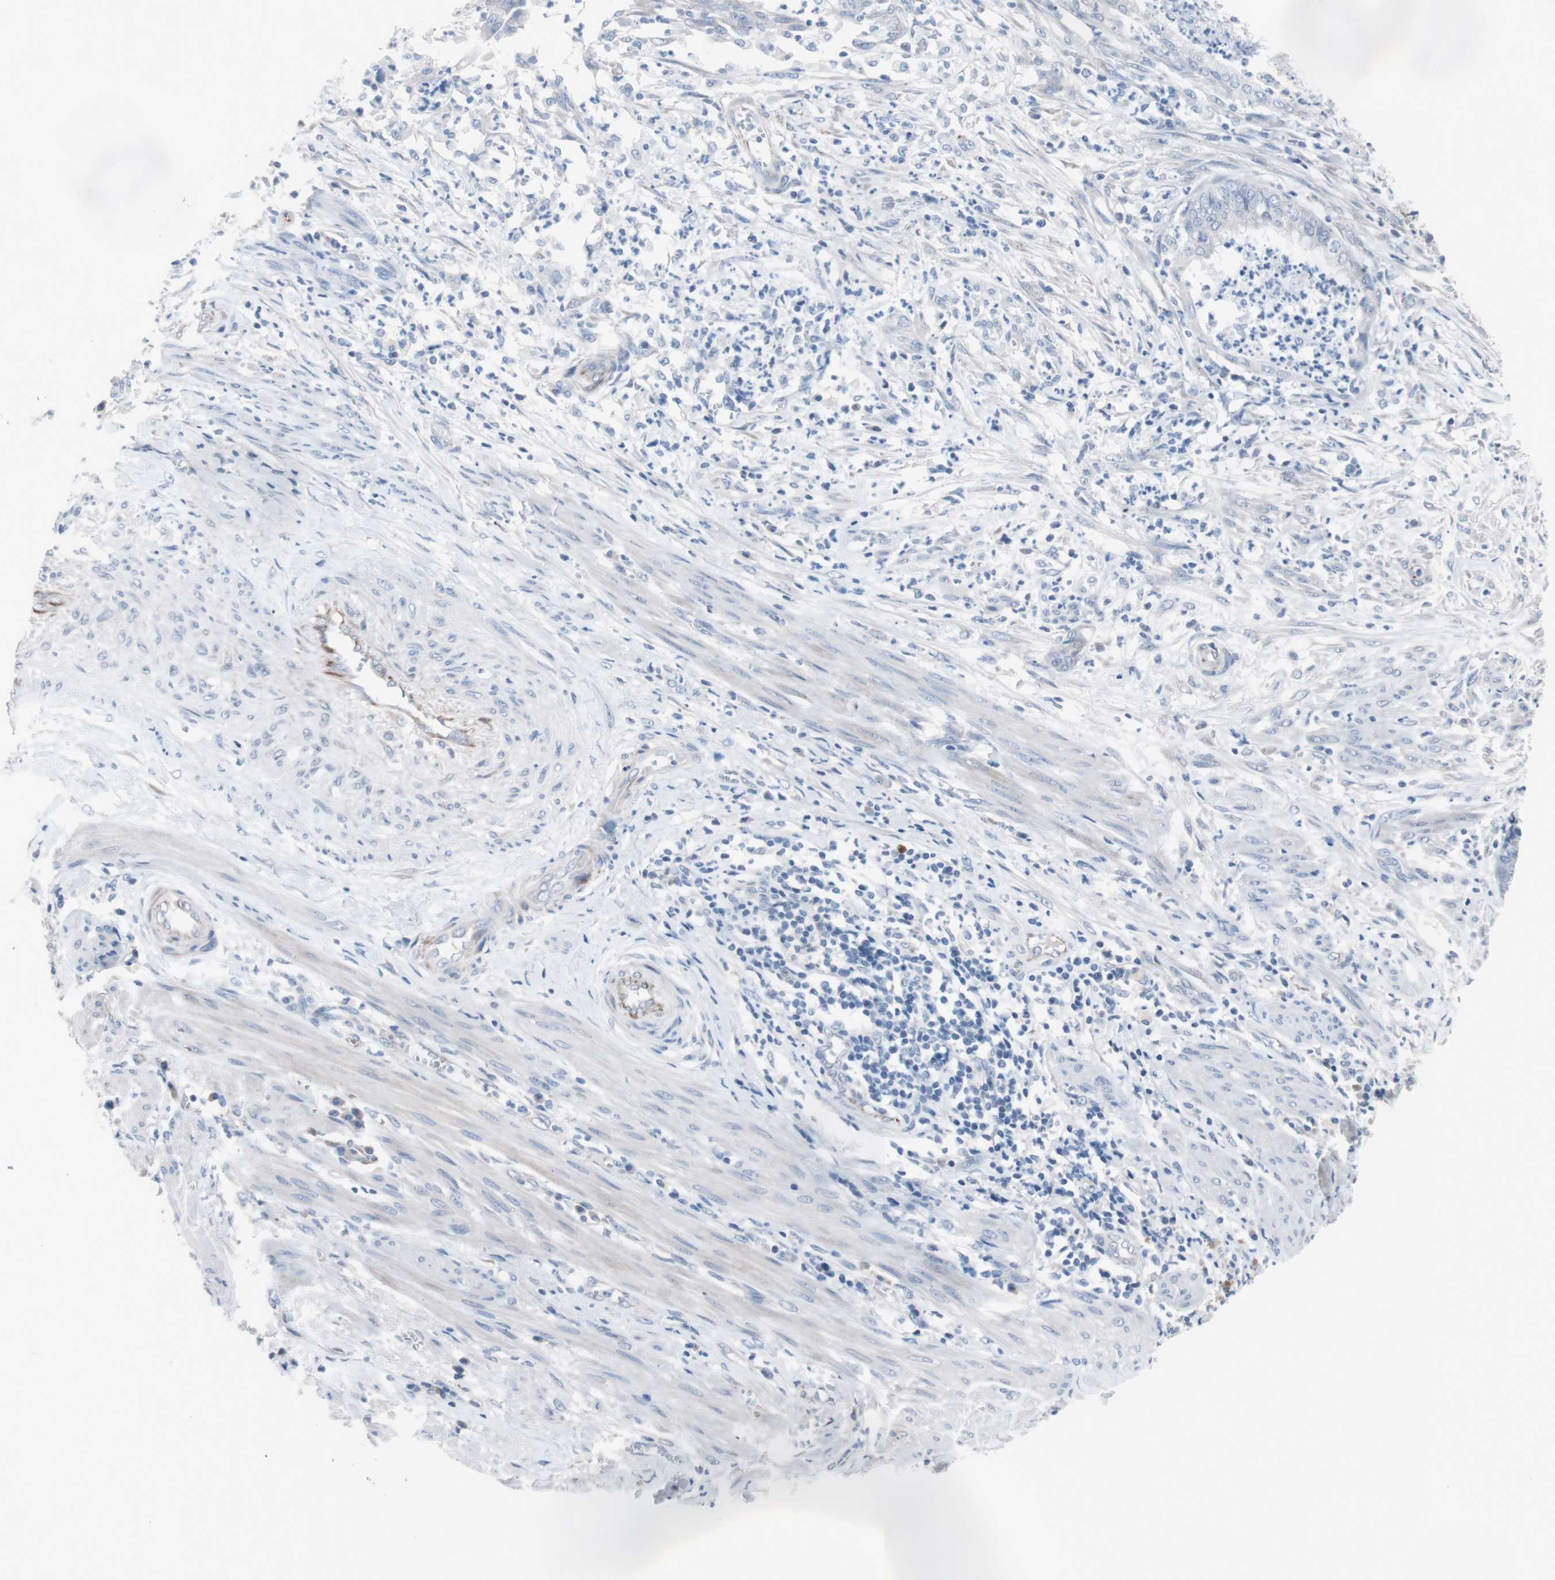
{"staining": {"intensity": "negative", "quantity": "none", "location": "none"}, "tissue": "endometrial cancer", "cell_type": "Tumor cells", "image_type": "cancer", "snomed": [{"axis": "morphology", "description": "Necrosis, NOS"}, {"axis": "morphology", "description": "Adenocarcinoma, NOS"}, {"axis": "topography", "description": "Endometrium"}], "caption": "Adenocarcinoma (endometrial) was stained to show a protein in brown. There is no significant positivity in tumor cells.", "gene": "ULBP1", "patient": {"sex": "female", "age": 79}}